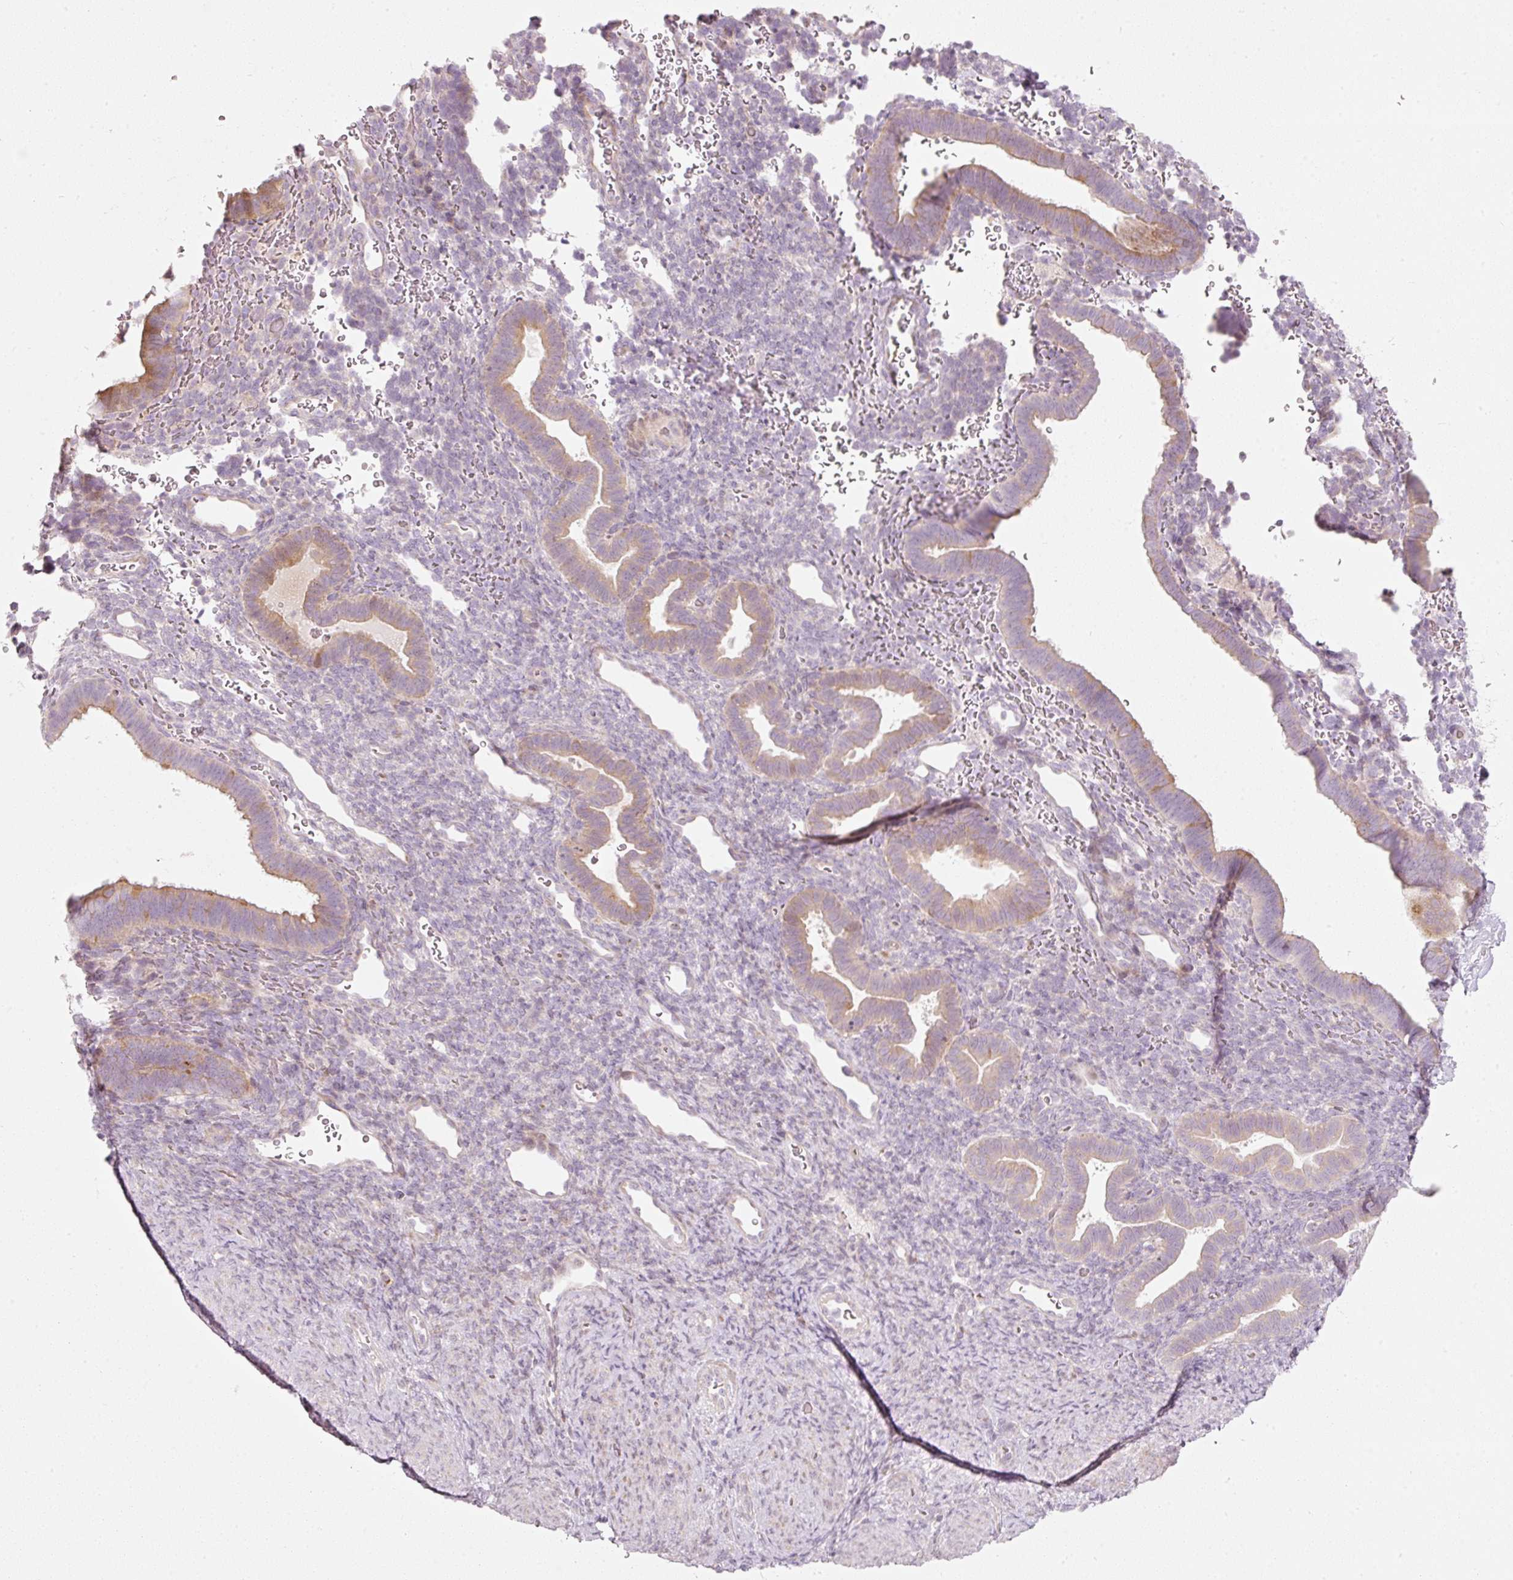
{"staining": {"intensity": "negative", "quantity": "none", "location": "none"}, "tissue": "endometrium", "cell_type": "Cells in endometrial stroma", "image_type": "normal", "snomed": [{"axis": "morphology", "description": "Normal tissue, NOS"}, {"axis": "topography", "description": "Endometrium"}], "caption": "Cells in endometrial stroma are negative for protein expression in unremarkable human endometrium. (Stains: DAB IHC with hematoxylin counter stain, Microscopy: brightfield microscopy at high magnification).", "gene": "SLC20A1", "patient": {"sex": "female", "age": 34}}